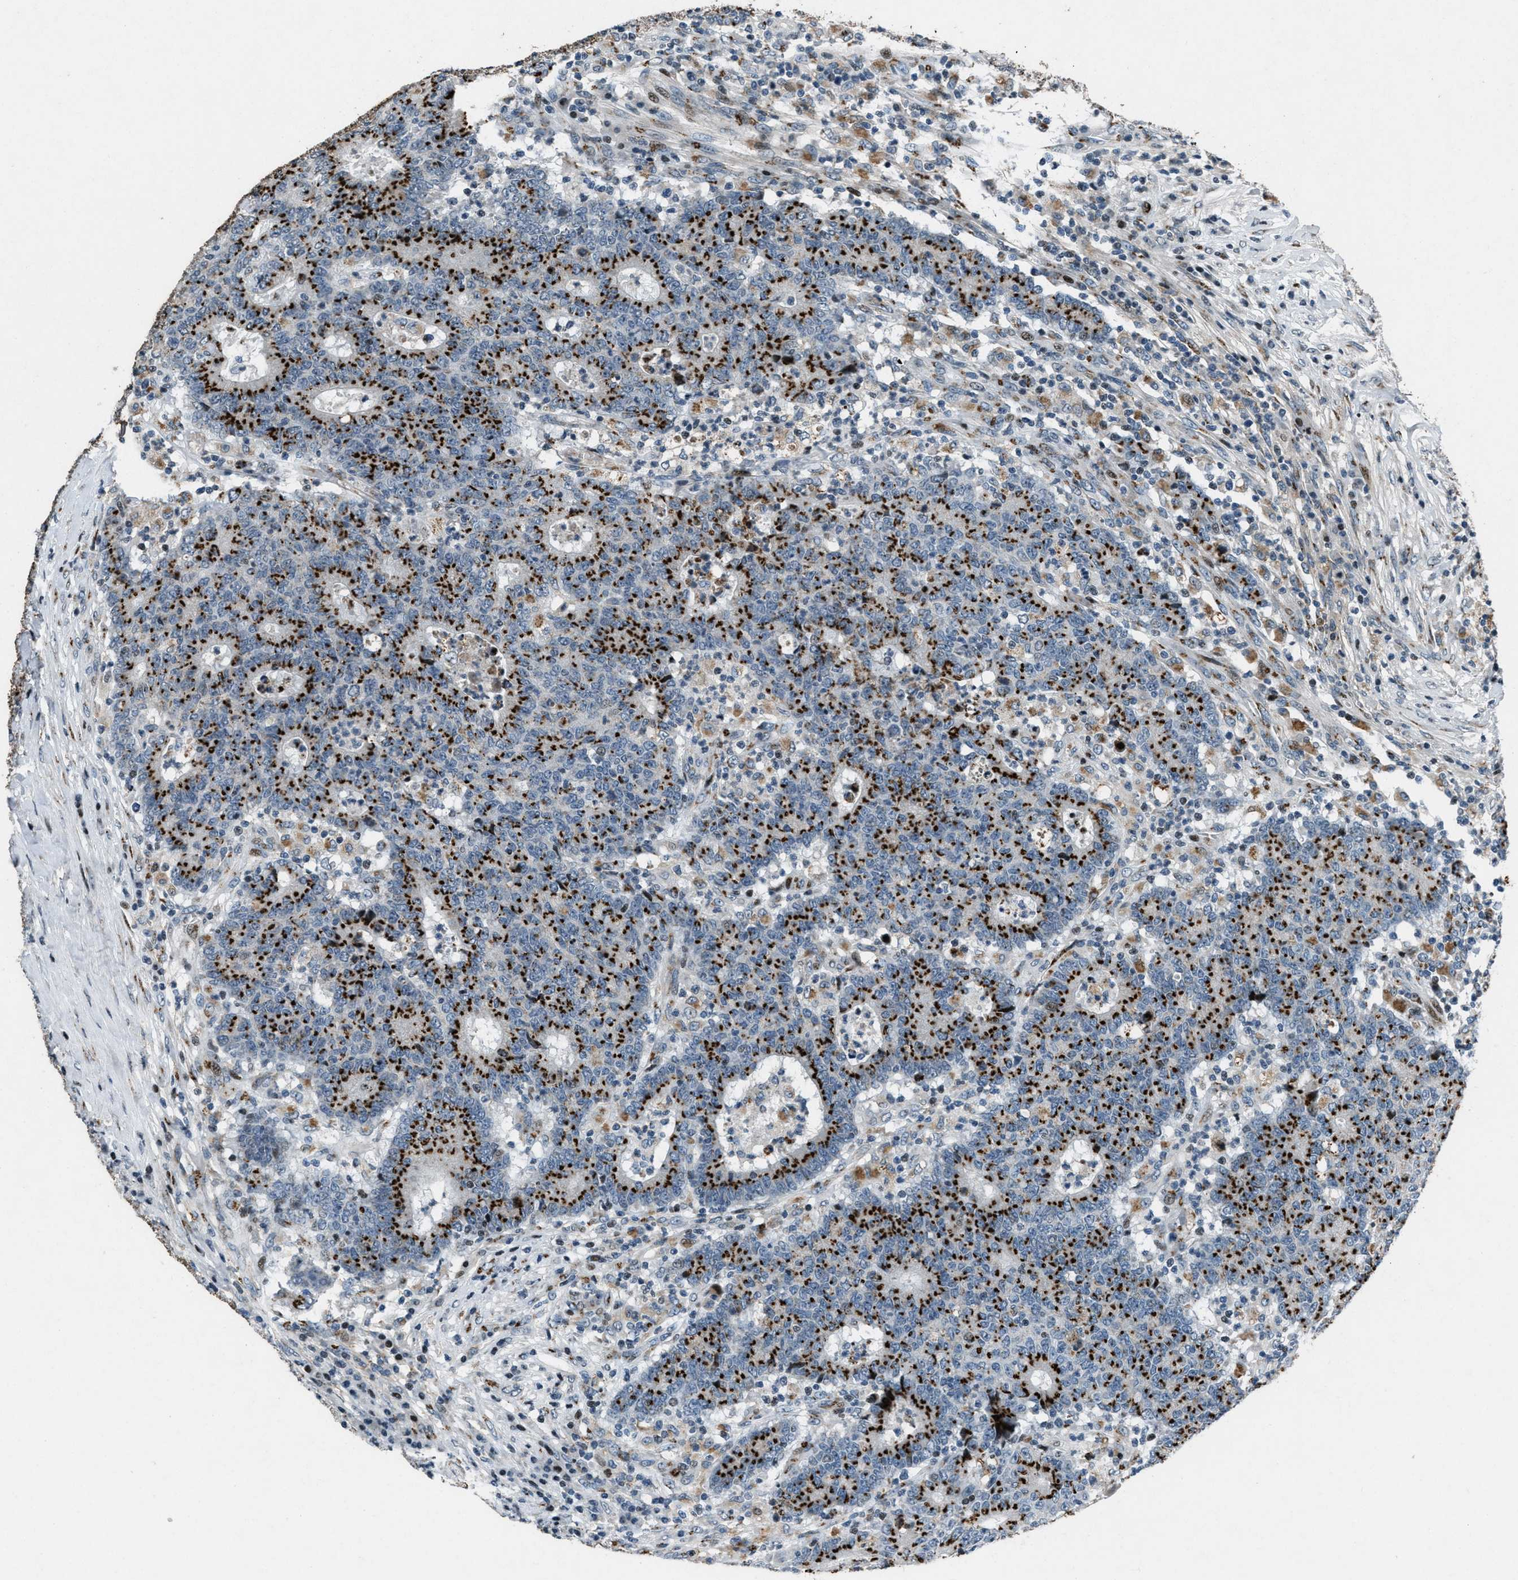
{"staining": {"intensity": "strong", "quantity": ">75%", "location": "cytoplasmic/membranous"}, "tissue": "colorectal cancer", "cell_type": "Tumor cells", "image_type": "cancer", "snomed": [{"axis": "morphology", "description": "Normal tissue, NOS"}, {"axis": "morphology", "description": "Adenocarcinoma, NOS"}, {"axis": "topography", "description": "Colon"}], "caption": "The immunohistochemical stain highlights strong cytoplasmic/membranous positivity in tumor cells of colorectal cancer tissue.", "gene": "GPC6", "patient": {"sex": "female", "age": 75}}